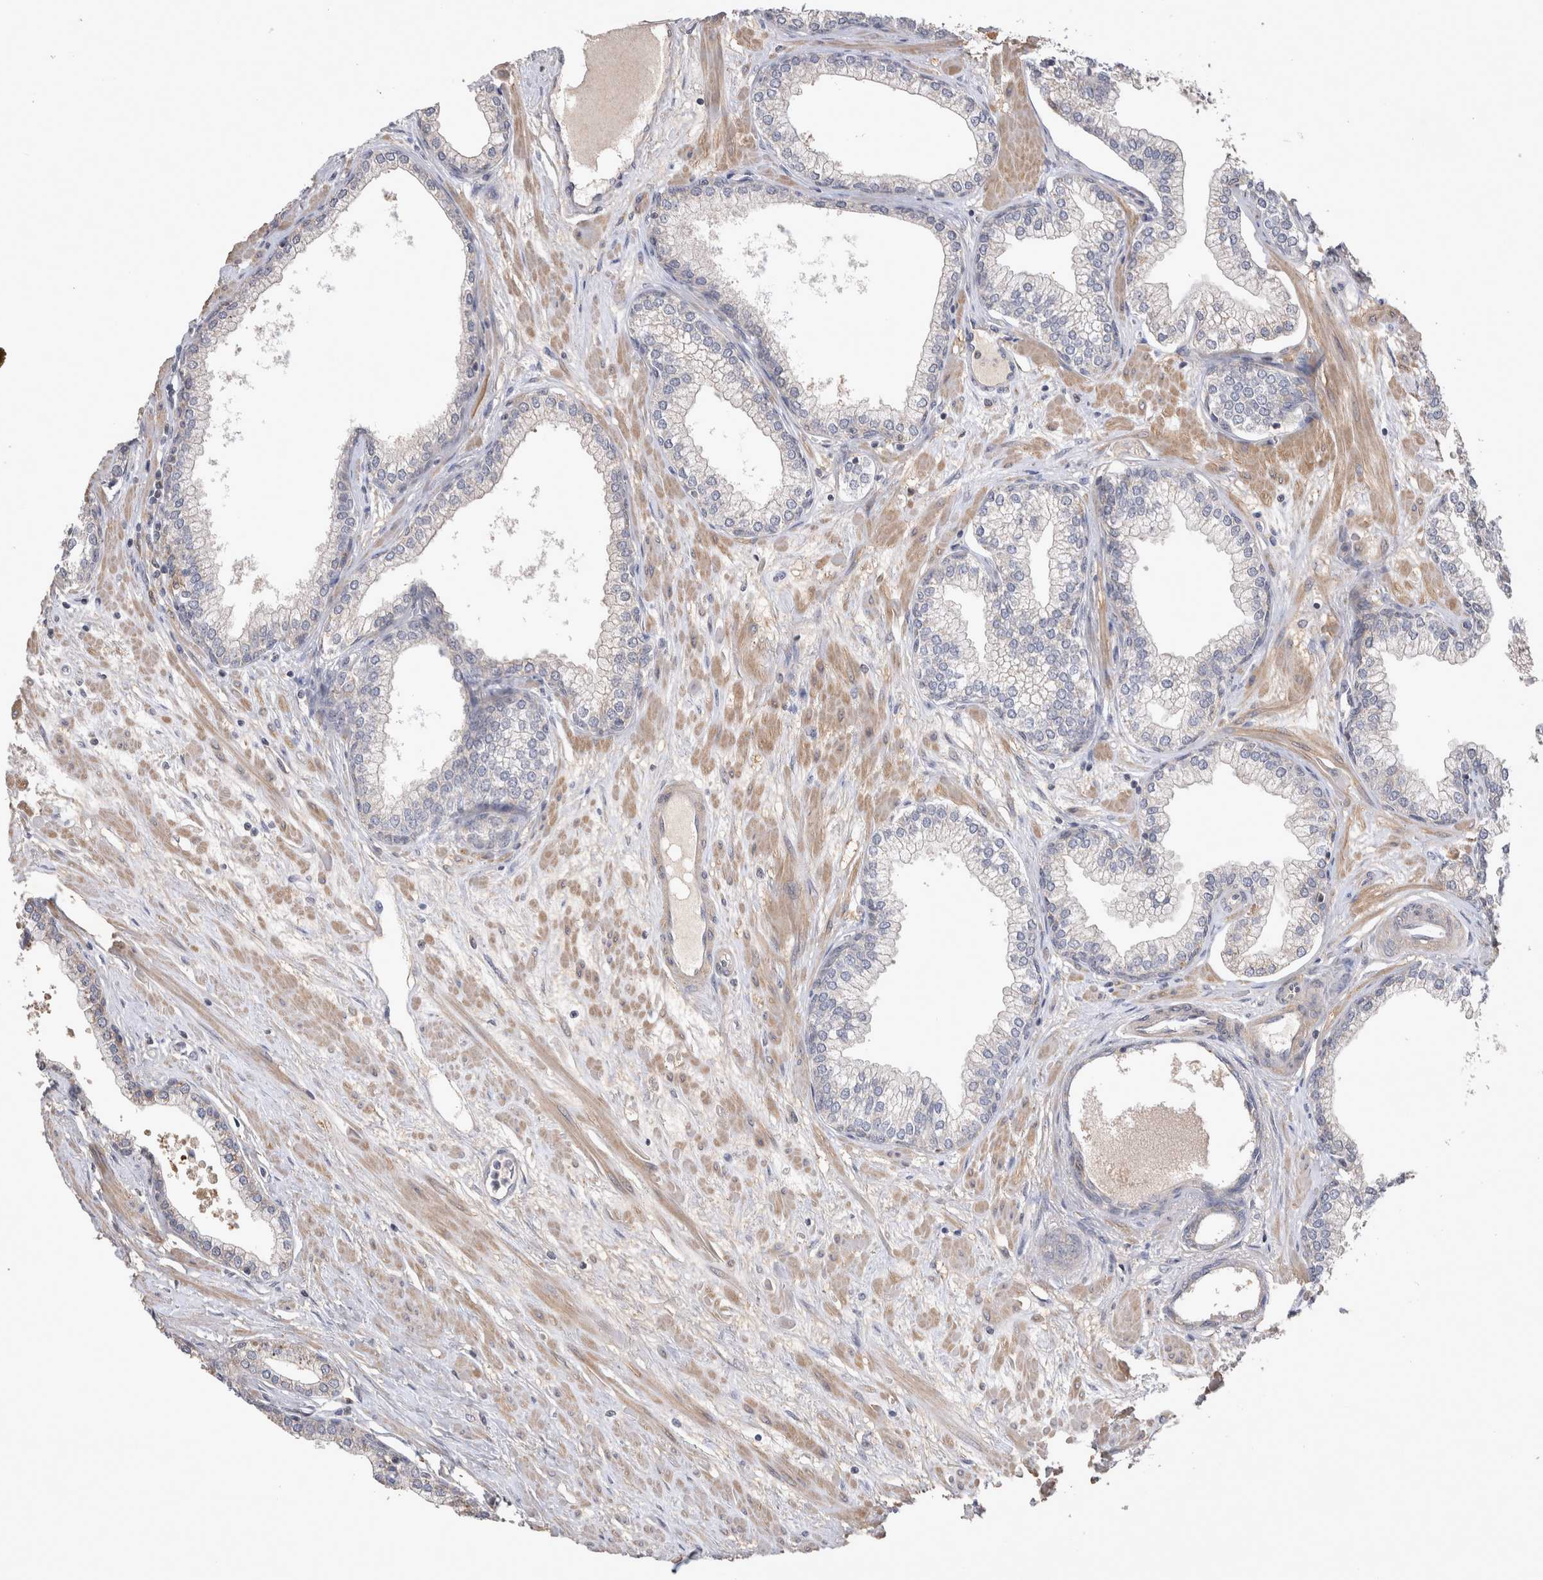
{"staining": {"intensity": "moderate", "quantity": "<25%", "location": "cytoplasmic/membranous"}, "tissue": "prostate", "cell_type": "Glandular cells", "image_type": "normal", "snomed": [{"axis": "morphology", "description": "Normal tissue, NOS"}, {"axis": "morphology", "description": "Urothelial carcinoma, Low grade"}, {"axis": "topography", "description": "Urinary bladder"}, {"axis": "topography", "description": "Prostate"}], "caption": "This is a photomicrograph of IHC staining of benign prostate, which shows moderate positivity in the cytoplasmic/membranous of glandular cells.", "gene": "SRD5A3", "patient": {"sex": "male", "age": 60}}